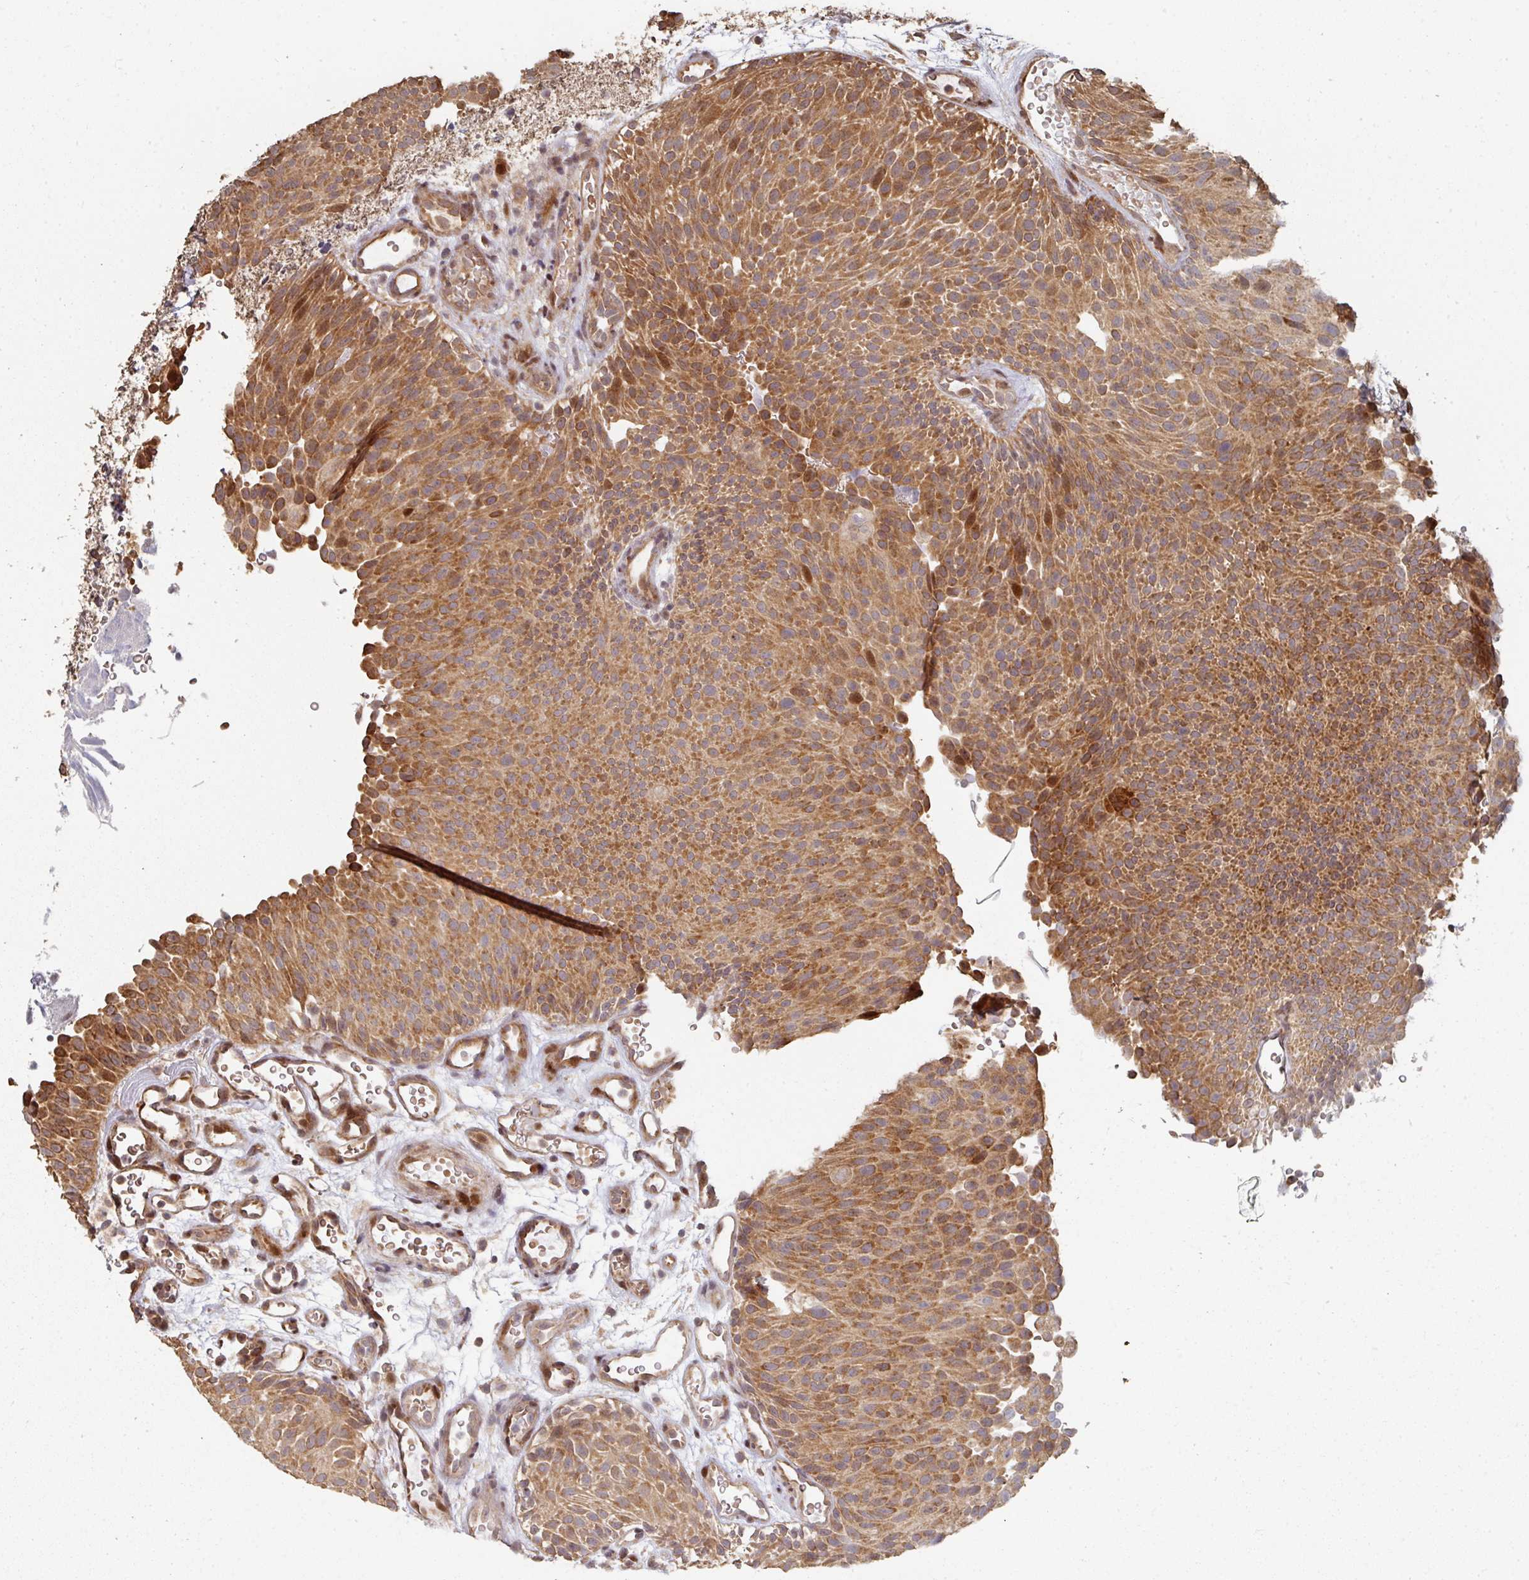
{"staining": {"intensity": "moderate", "quantity": ">75%", "location": "cytoplasmic/membranous,nuclear"}, "tissue": "urothelial cancer", "cell_type": "Tumor cells", "image_type": "cancer", "snomed": [{"axis": "morphology", "description": "Urothelial carcinoma, Low grade"}, {"axis": "topography", "description": "Urinary bladder"}], "caption": "Human low-grade urothelial carcinoma stained with a brown dye displays moderate cytoplasmic/membranous and nuclear positive expression in about >75% of tumor cells.", "gene": "CA7", "patient": {"sex": "male", "age": 78}}